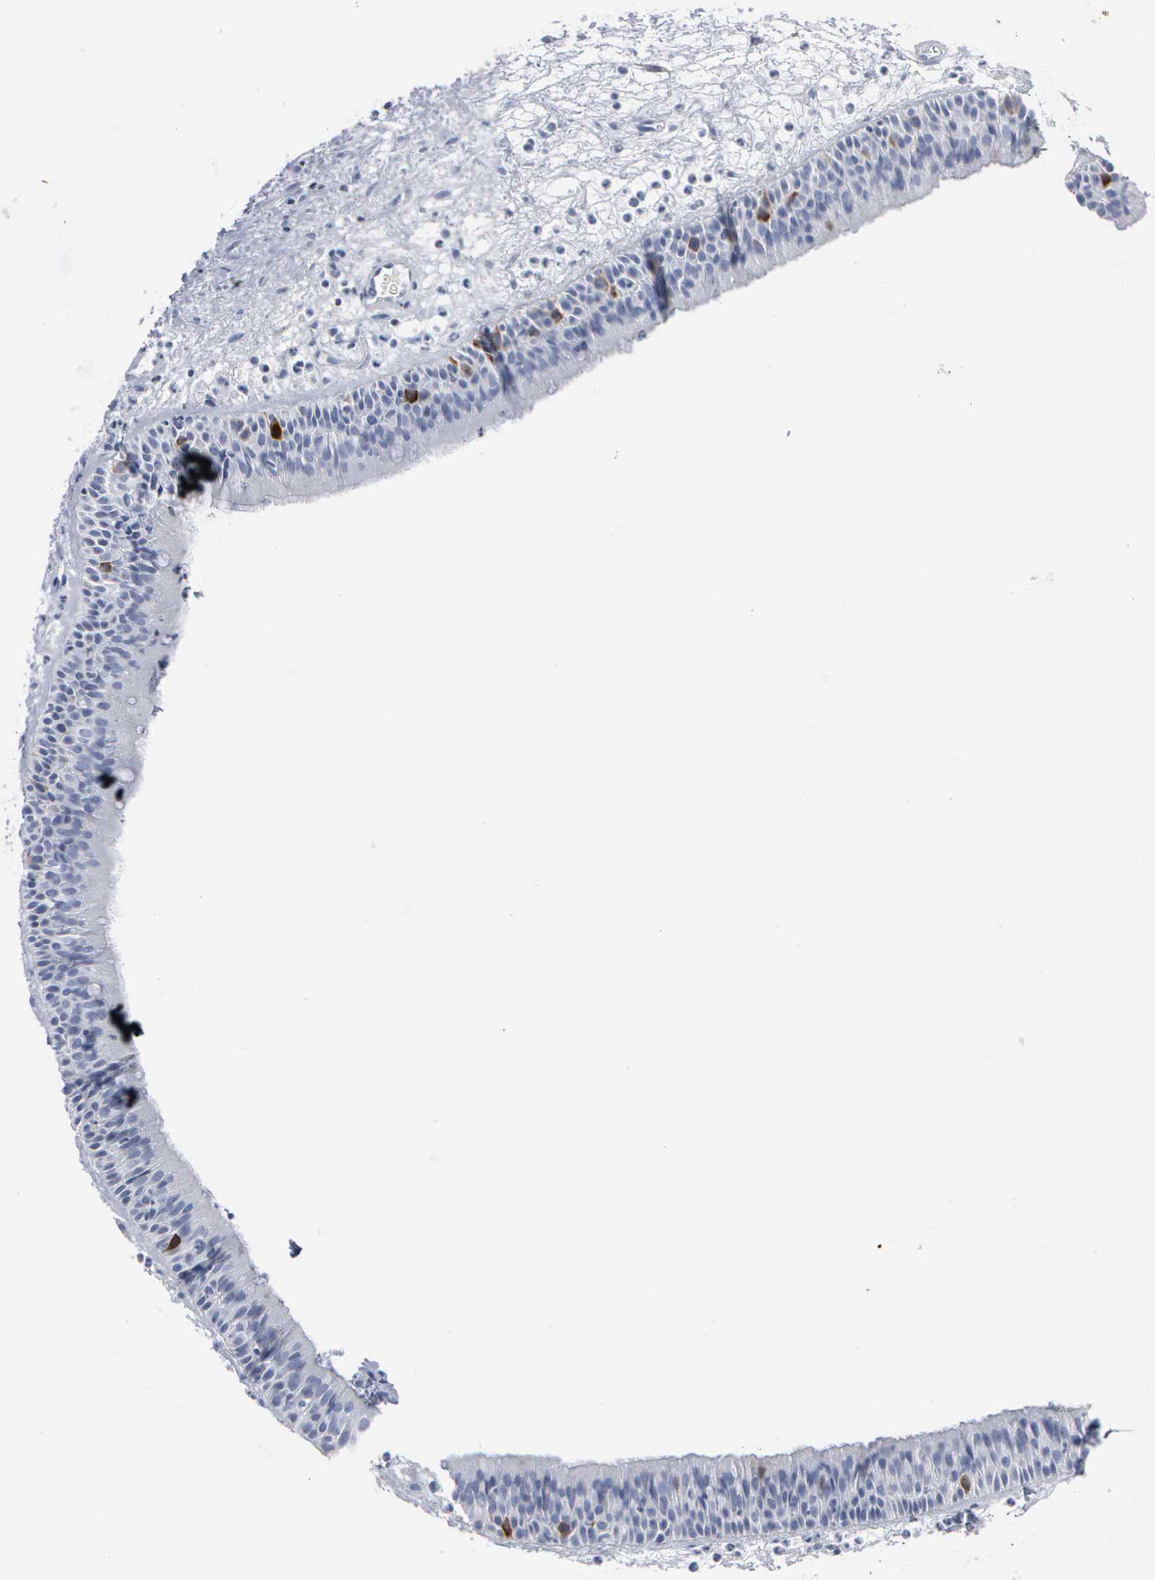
{"staining": {"intensity": "moderate", "quantity": "<25%", "location": "nuclear"}, "tissue": "nasopharynx", "cell_type": "Respiratory epithelial cells", "image_type": "normal", "snomed": [{"axis": "morphology", "description": "Normal tissue, NOS"}, {"axis": "topography", "description": "Nasopharynx"}], "caption": "Human nasopharynx stained for a protein (brown) shows moderate nuclear positive staining in approximately <25% of respiratory epithelial cells.", "gene": "CCNB1", "patient": {"sex": "male", "age": 63}}